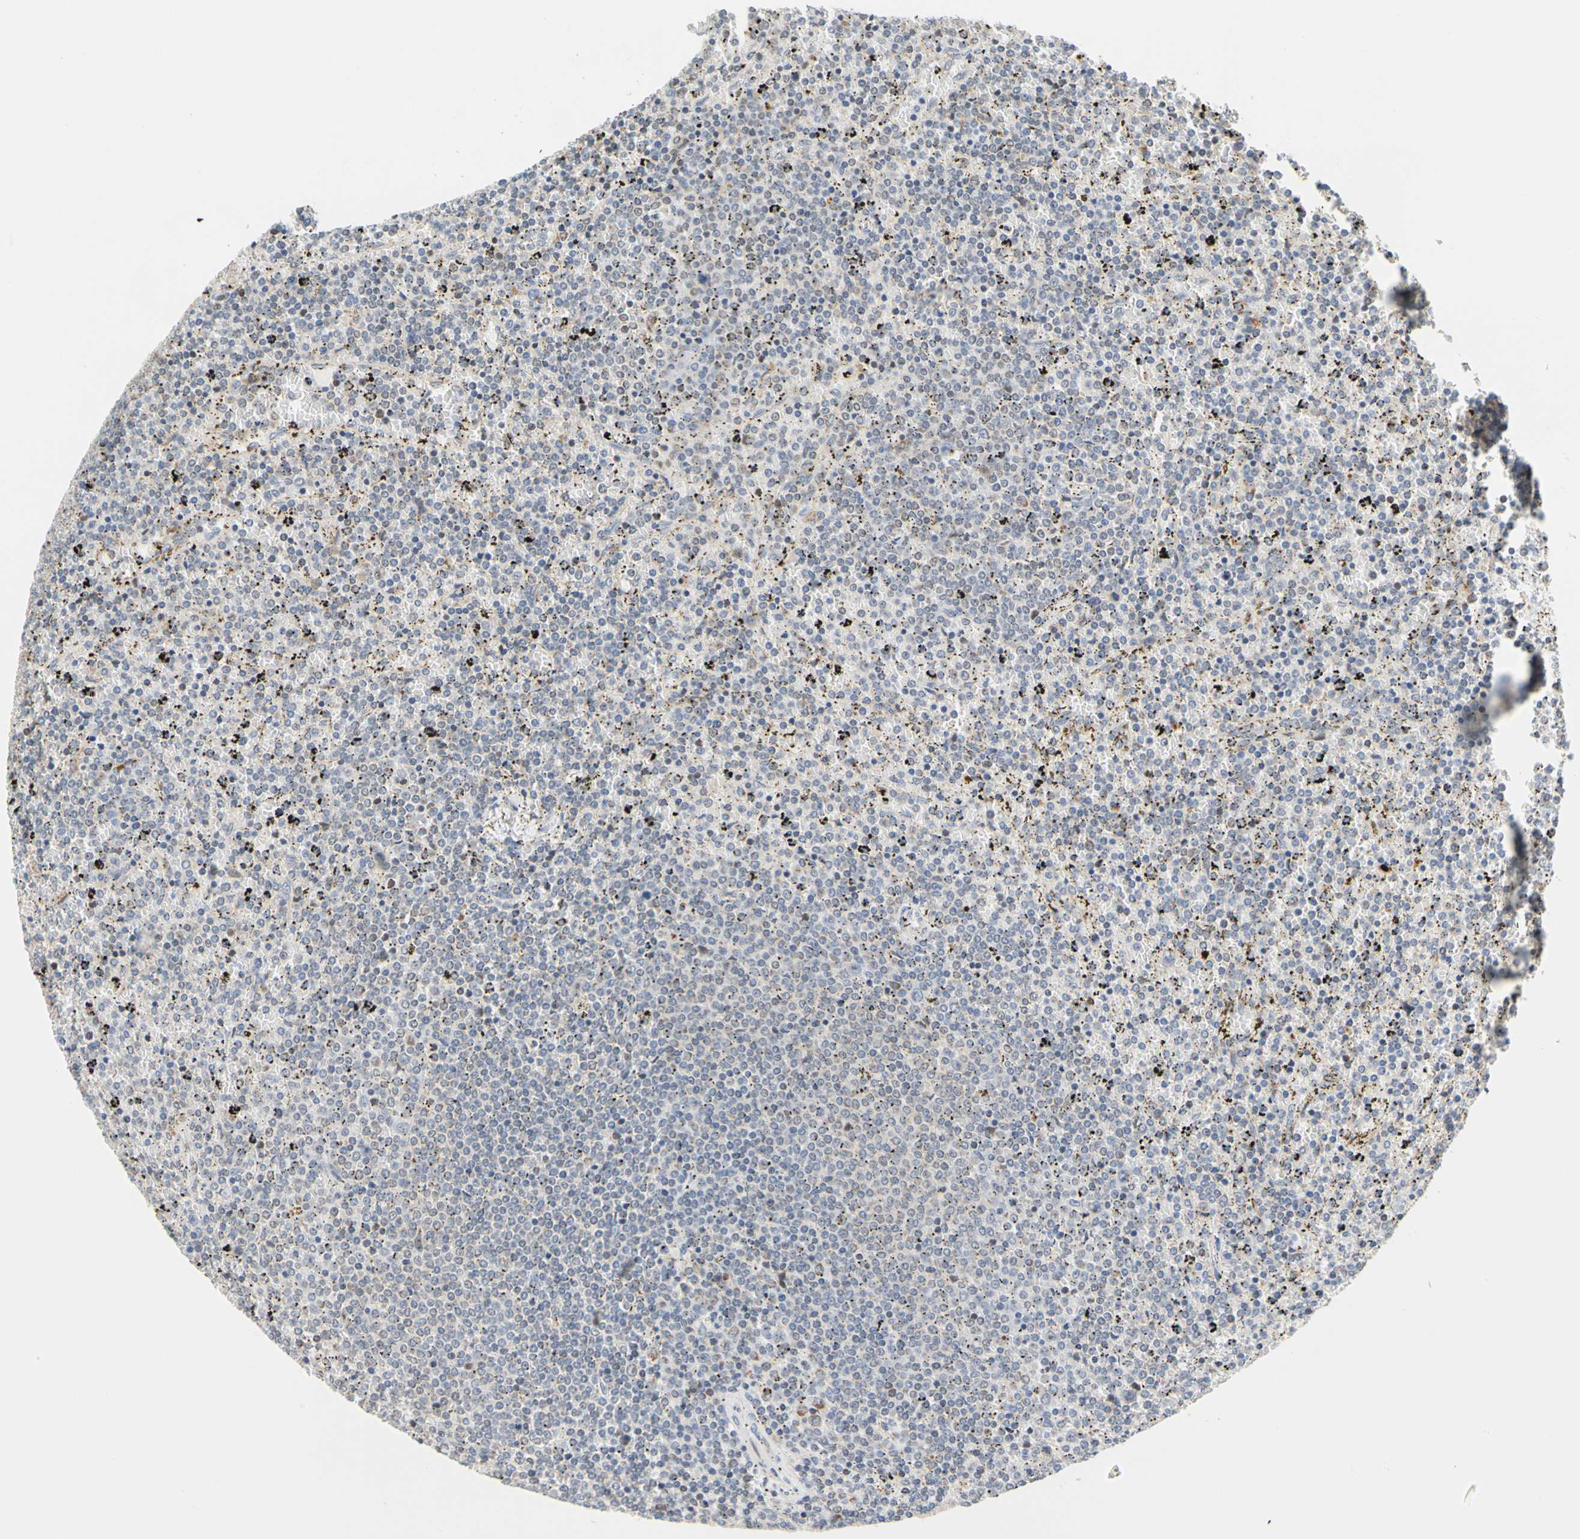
{"staining": {"intensity": "negative", "quantity": "none", "location": "none"}, "tissue": "lymphoma", "cell_type": "Tumor cells", "image_type": "cancer", "snomed": [{"axis": "morphology", "description": "Malignant lymphoma, non-Hodgkin's type, Low grade"}, {"axis": "topography", "description": "Spleen"}], "caption": "Immunohistochemistry (IHC) micrograph of neoplastic tissue: human lymphoma stained with DAB (3,3'-diaminobenzidine) displays no significant protein expression in tumor cells.", "gene": "SFXN3", "patient": {"sex": "female", "age": 77}}